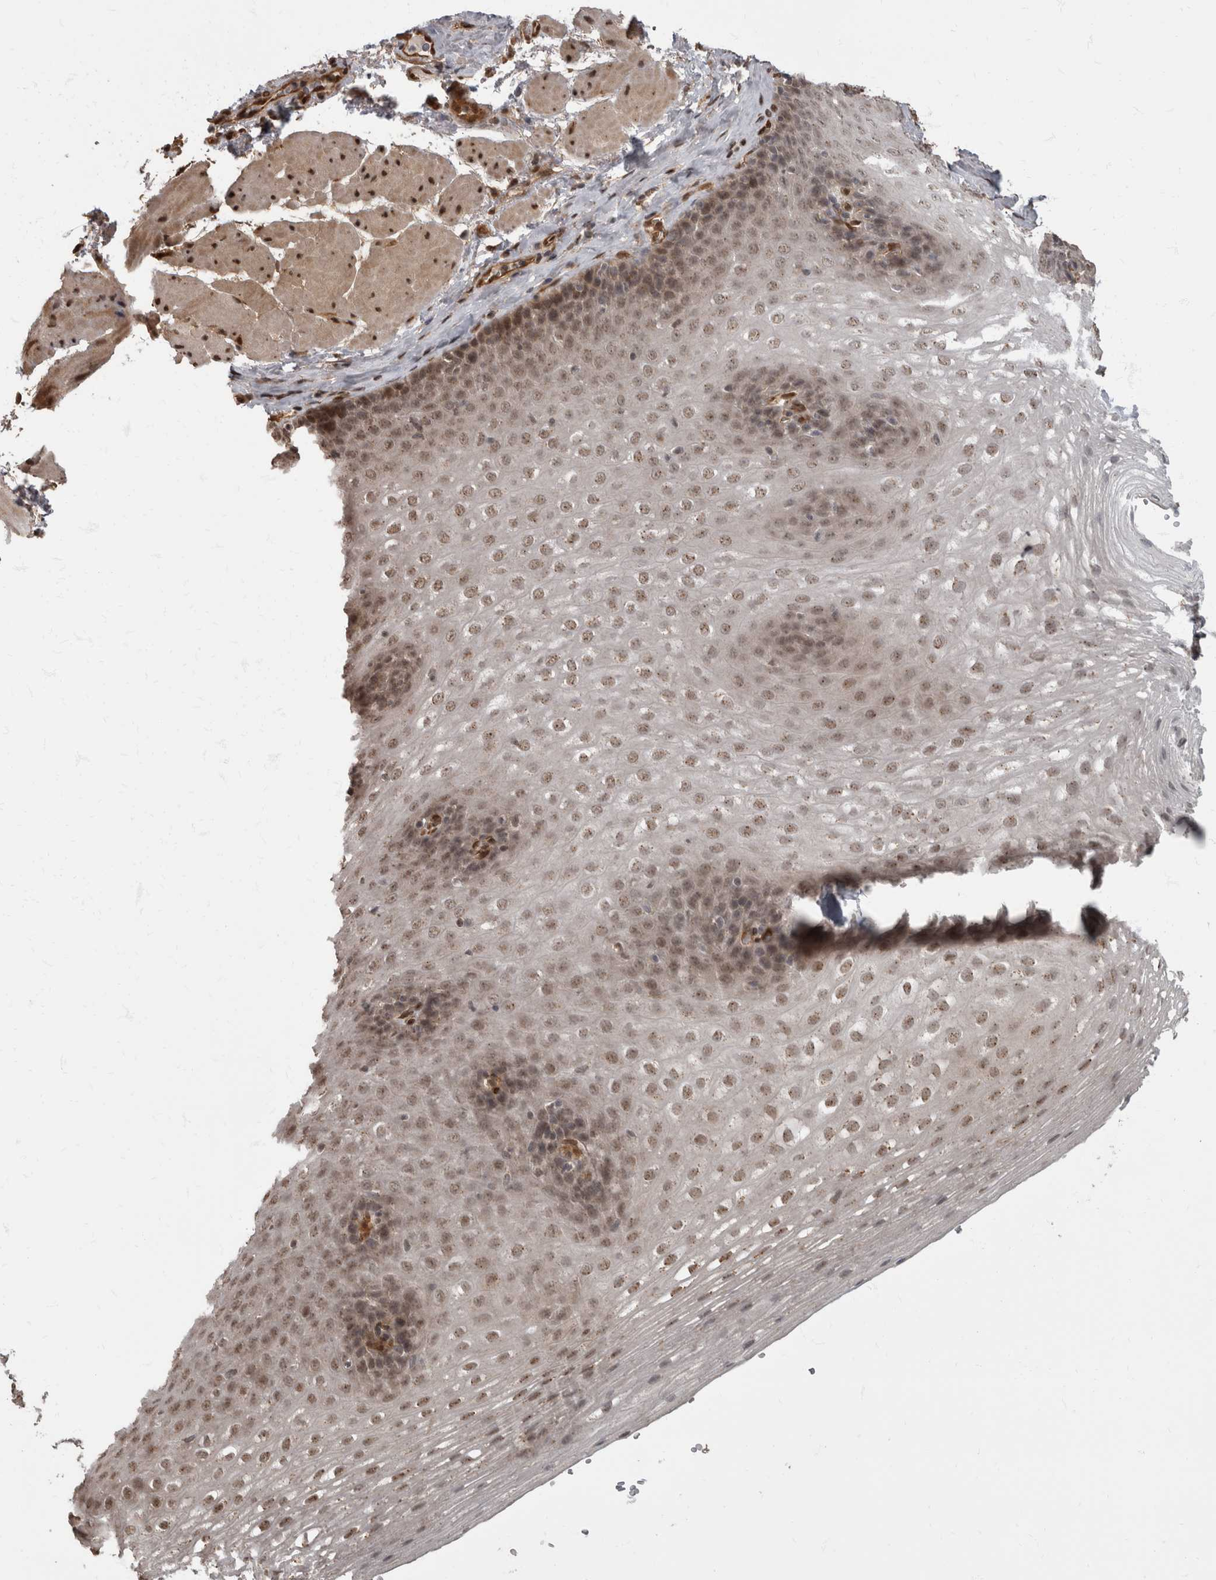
{"staining": {"intensity": "moderate", "quantity": "25%-75%", "location": "nuclear"}, "tissue": "esophagus", "cell_type": "Squamous epithelial cells", "image_type": "normal", "snomed": [{"axis": "morphology", "description": "Normal tissue, NOS"}, {"axis": "topography", "description": "Esophagus"}], "caption": "Immunohistochemistry (DAB) staining of benign human esophagus demonstrates moderate nuclear protein staining in about 25%-75% of squamous epithelial cells.", "gene": "AKT3", "patient": {"sex": "female", "age": 66}}